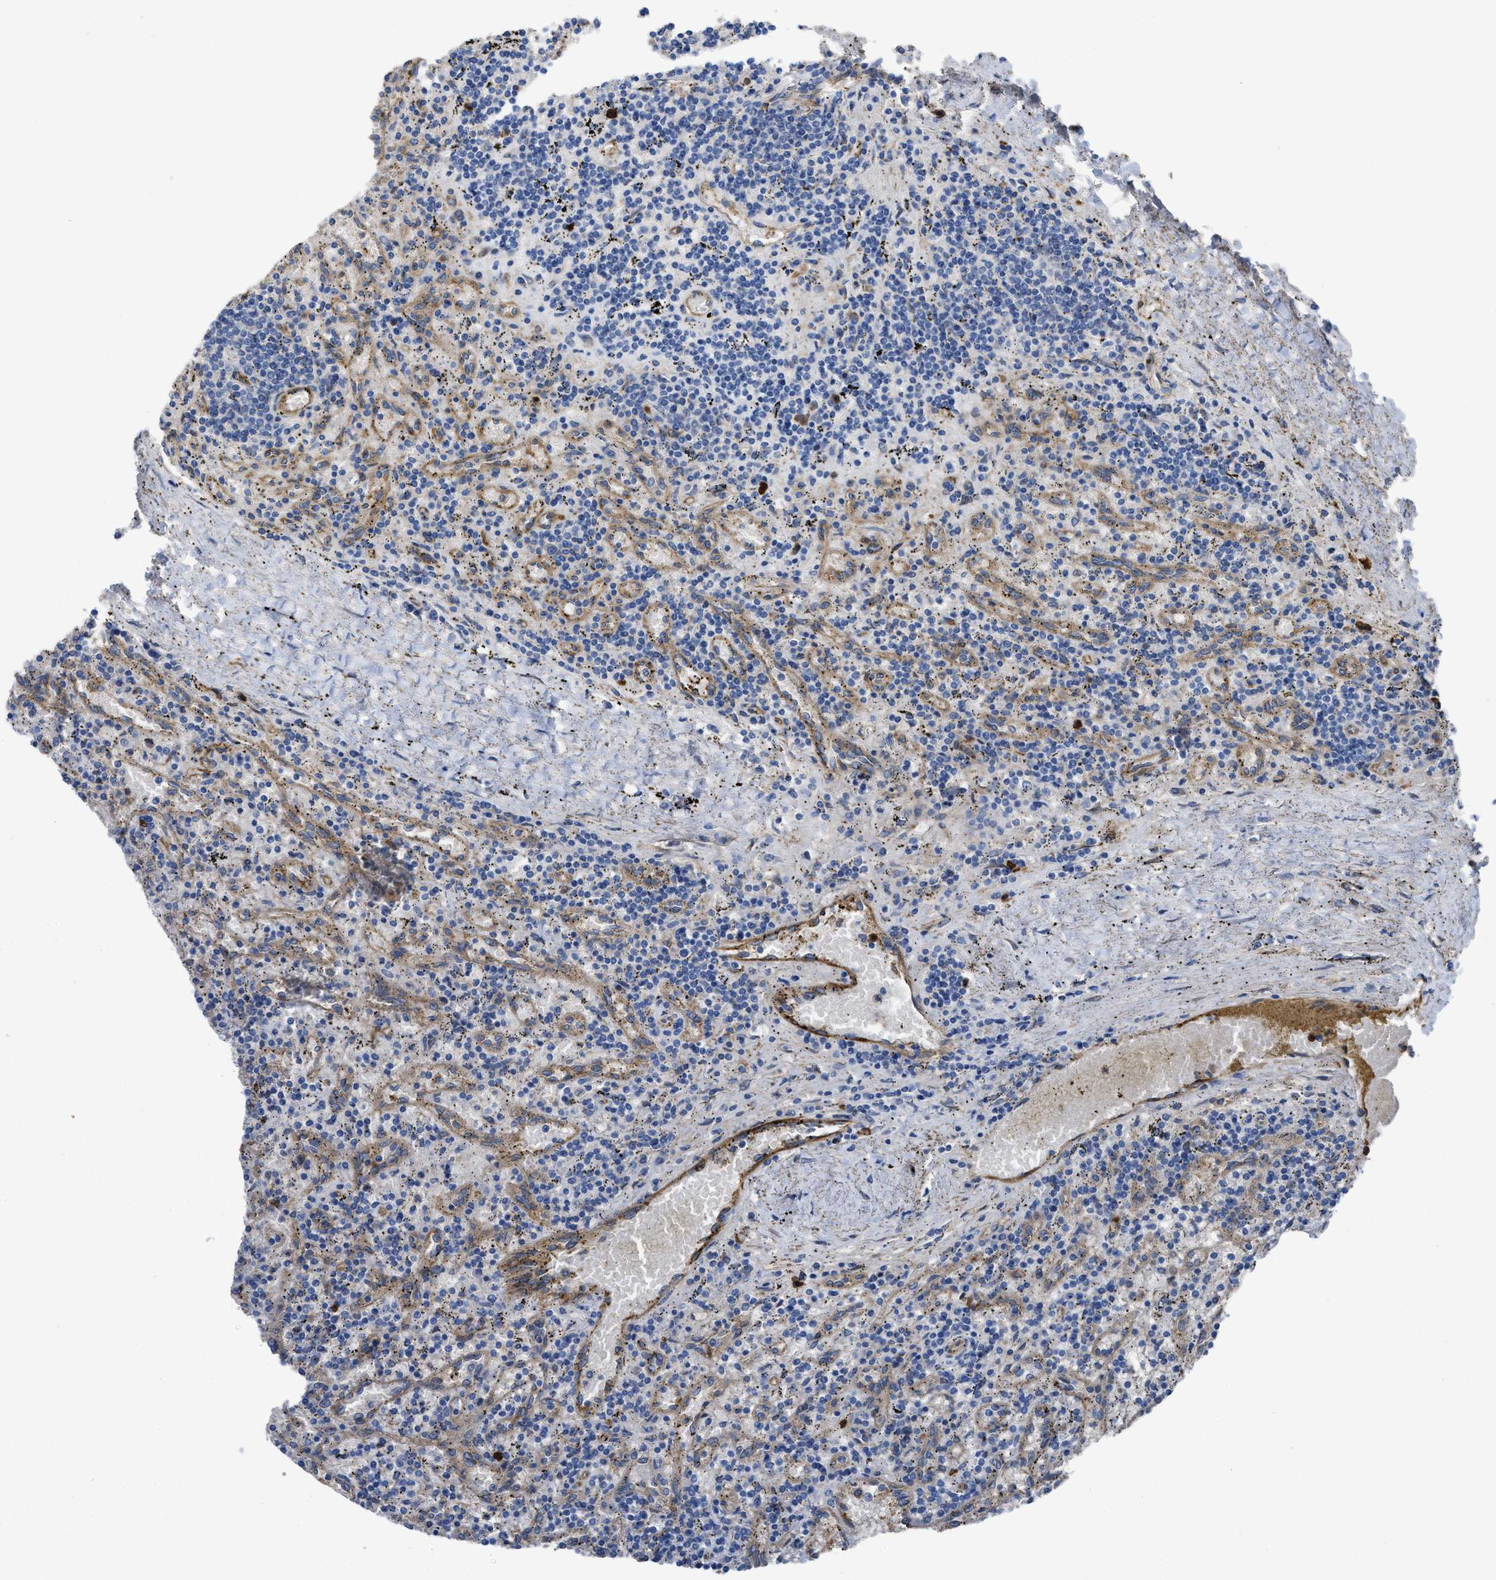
{"staining": {"intensity": "negative", "quantity": "none", "location": "none"}, "tissue": "lymphoma", "cell_type": "Tumor cells", "image_type": "cancer", "snomed": [{"axis": "morphology", "description": "Malignant lymphoma, non-Hodgkin's type, Low grade"}, {"axis": "topography", "description": "Spleen"}], "caption": "IHC image of human low-grade malignant lymphoma, non-Hodgkin's type stained for a protein (brown), which shows no expression in tumor cells.", "gene": "TRIOBP", "patient": {"sex": "male", "age": 76}}